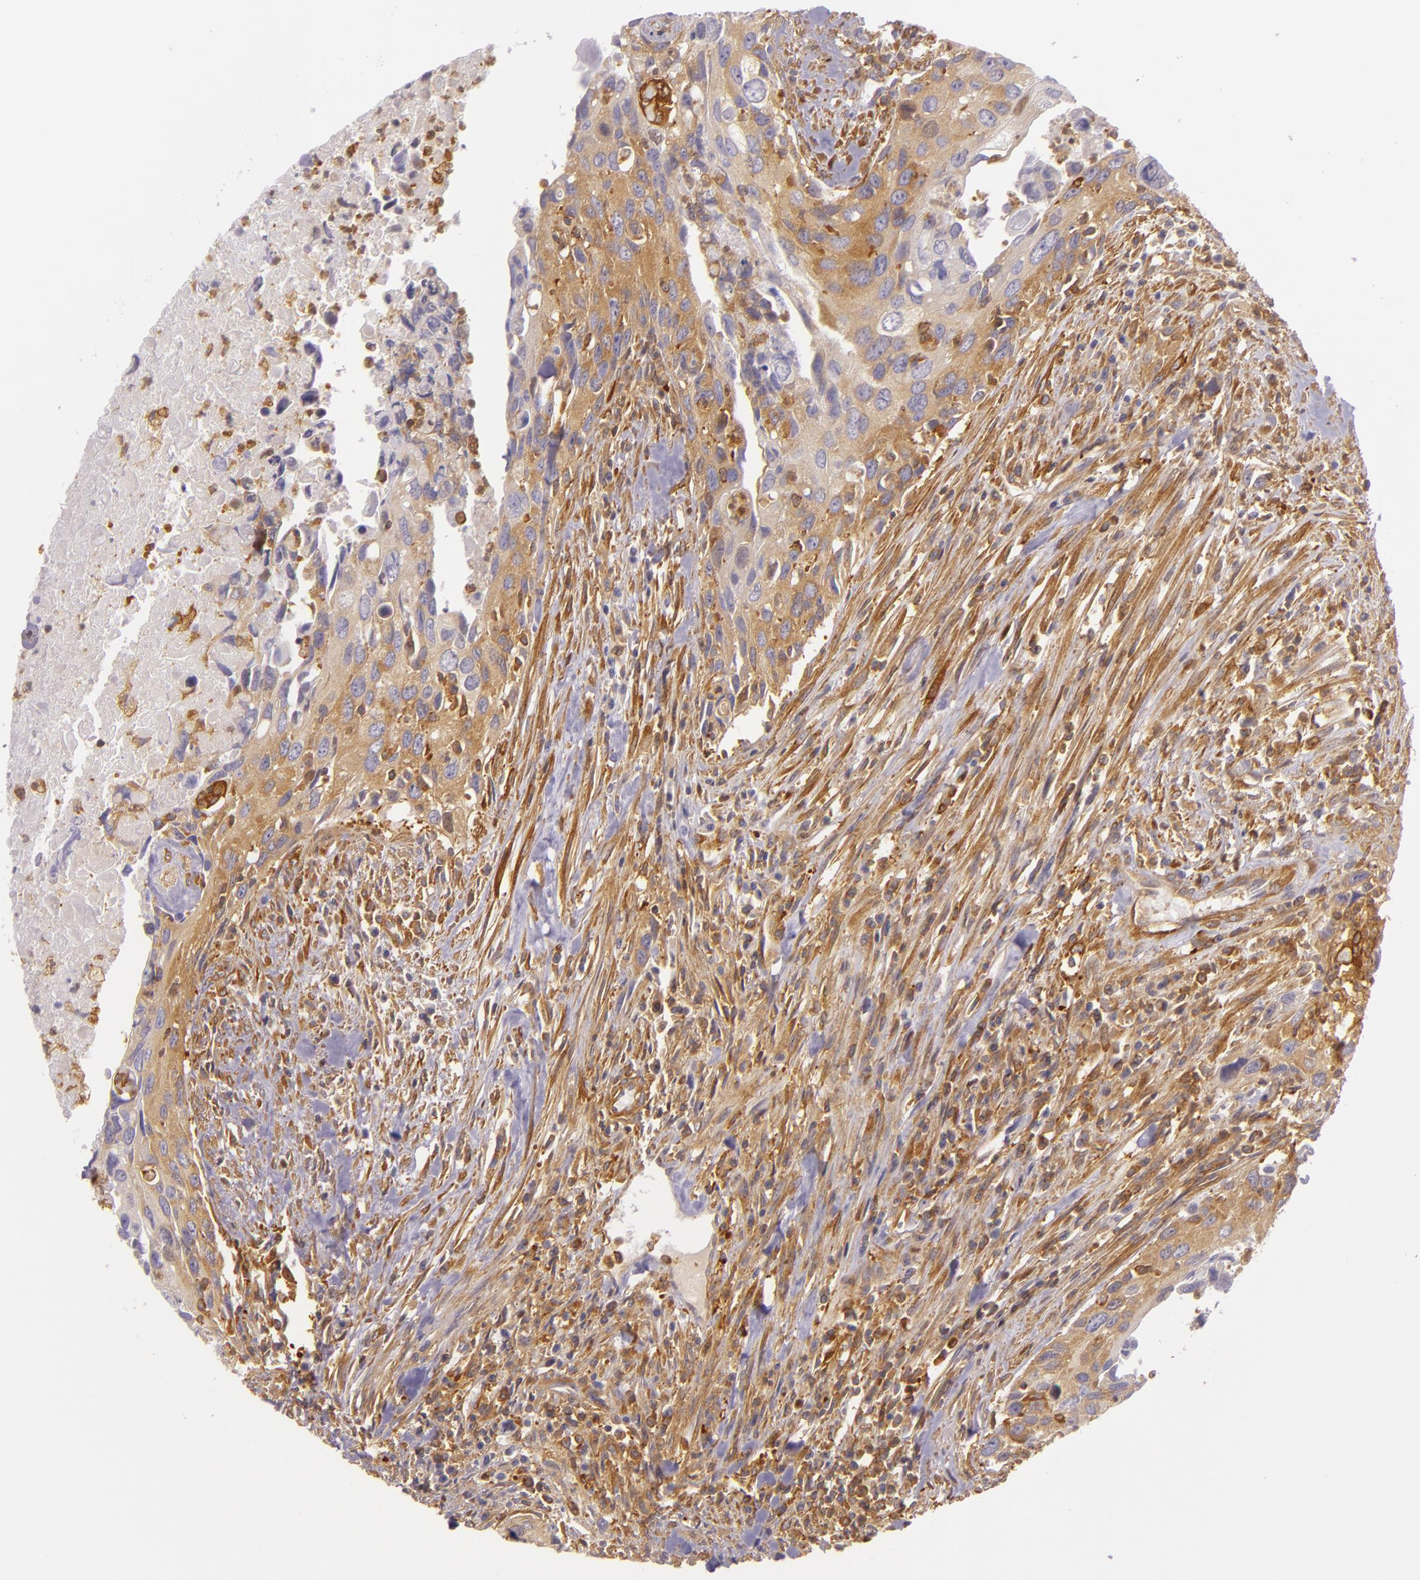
{"staining": {"intensity": "moderate", "quantity": ">75%", "location": "cytoplasmic/membranous"}, "tissue": "urothelial cancer", "cell_type": "Tumor cells", "image_type": "cancer", "snomed": [{"axis": "morphology", "description": "Urothelial carcinoma, High grade"}, {"axis": "topography", "description": "Urinary bladder"}], "caption": "Urothelial cancer stained with a protein marker displays moderate staining in tumor cells.", "gene": "TLN1", "patient": {"sex": "male", "age": 71}}